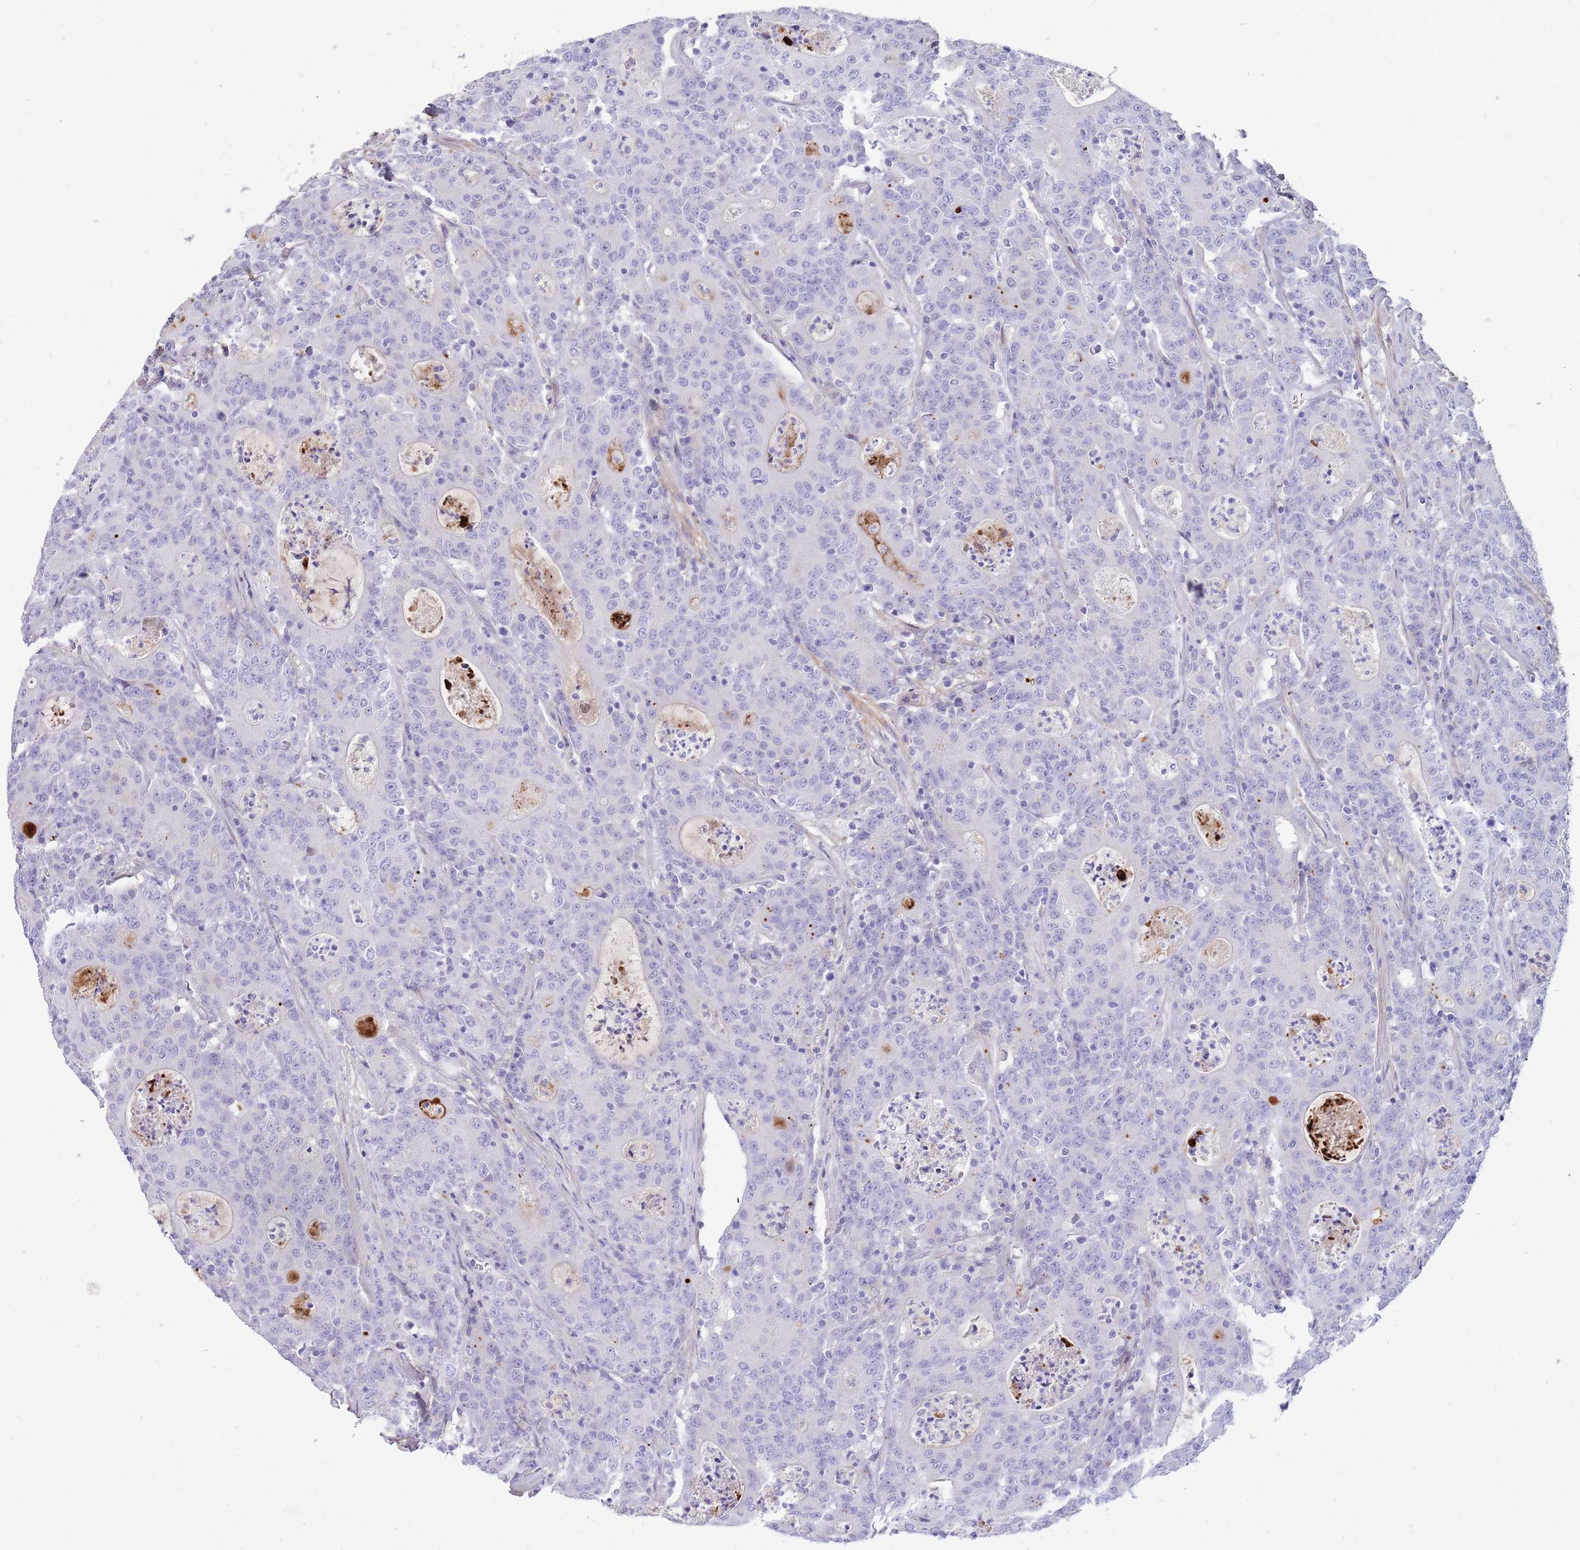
{"staining": {"intensity": "negative", "quantity": "none", "location": "none"}, "tissue": "colorectal cancer", "cell_type": "Tumor cells", "image_type": "cancer", "snomed": [{"axis": "morphology", "description": "Adenocarcinoma, NOS"}, {"axis": "topography", "description": "Colon"}], "caption": "High magnification brightfield microscopy of colorectal cancer stained with DAB (brown) and counterstained with hematoxylin (blue): tumor cells show no significant positivity.", "gene": "LEPROTL1", "patient": {"sex": "male", "age": 83}}